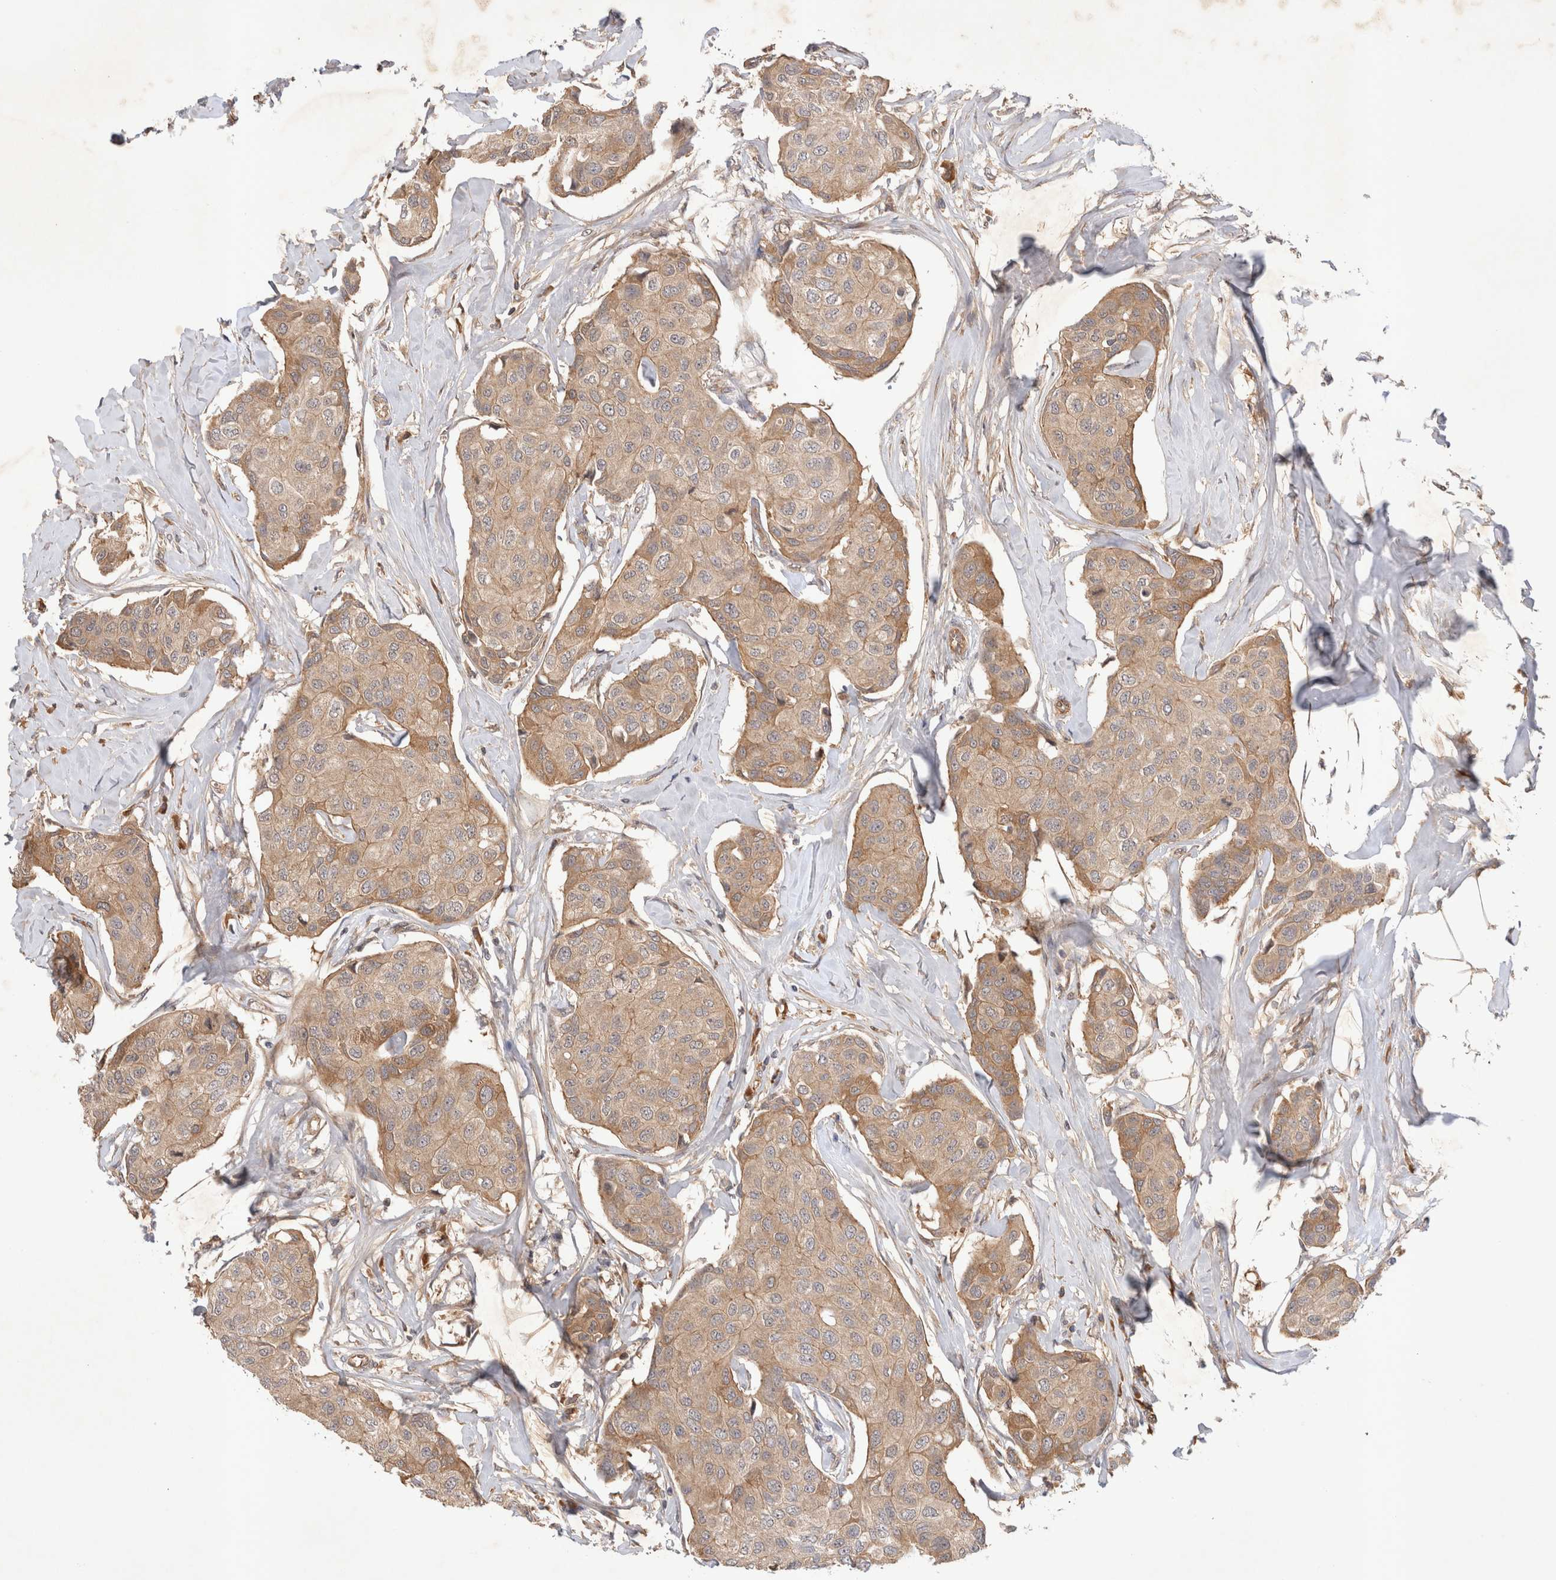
{"staining": {"intensity": "weak", "quantity": ">75%", "location": "cytoplasmic/membranous"}, "tissue": "breast cancer", "cell_type": "Tumor cells", "image_type": "cancer", "snomed": [{"axis": "morphology", "description": "Duct carcinoma"}, {"axis": "topography", "description": "Breast"}], "caption": "This photomicrograph exhibits immunohistochemistry (IHC) staining of intraductal carcinoma (breast), with low weak cytoplasmic/membranous staining in approximately >75% of tumor cells.", "gene": "YES1", "patient": {"sex": "female", "age": 80}}